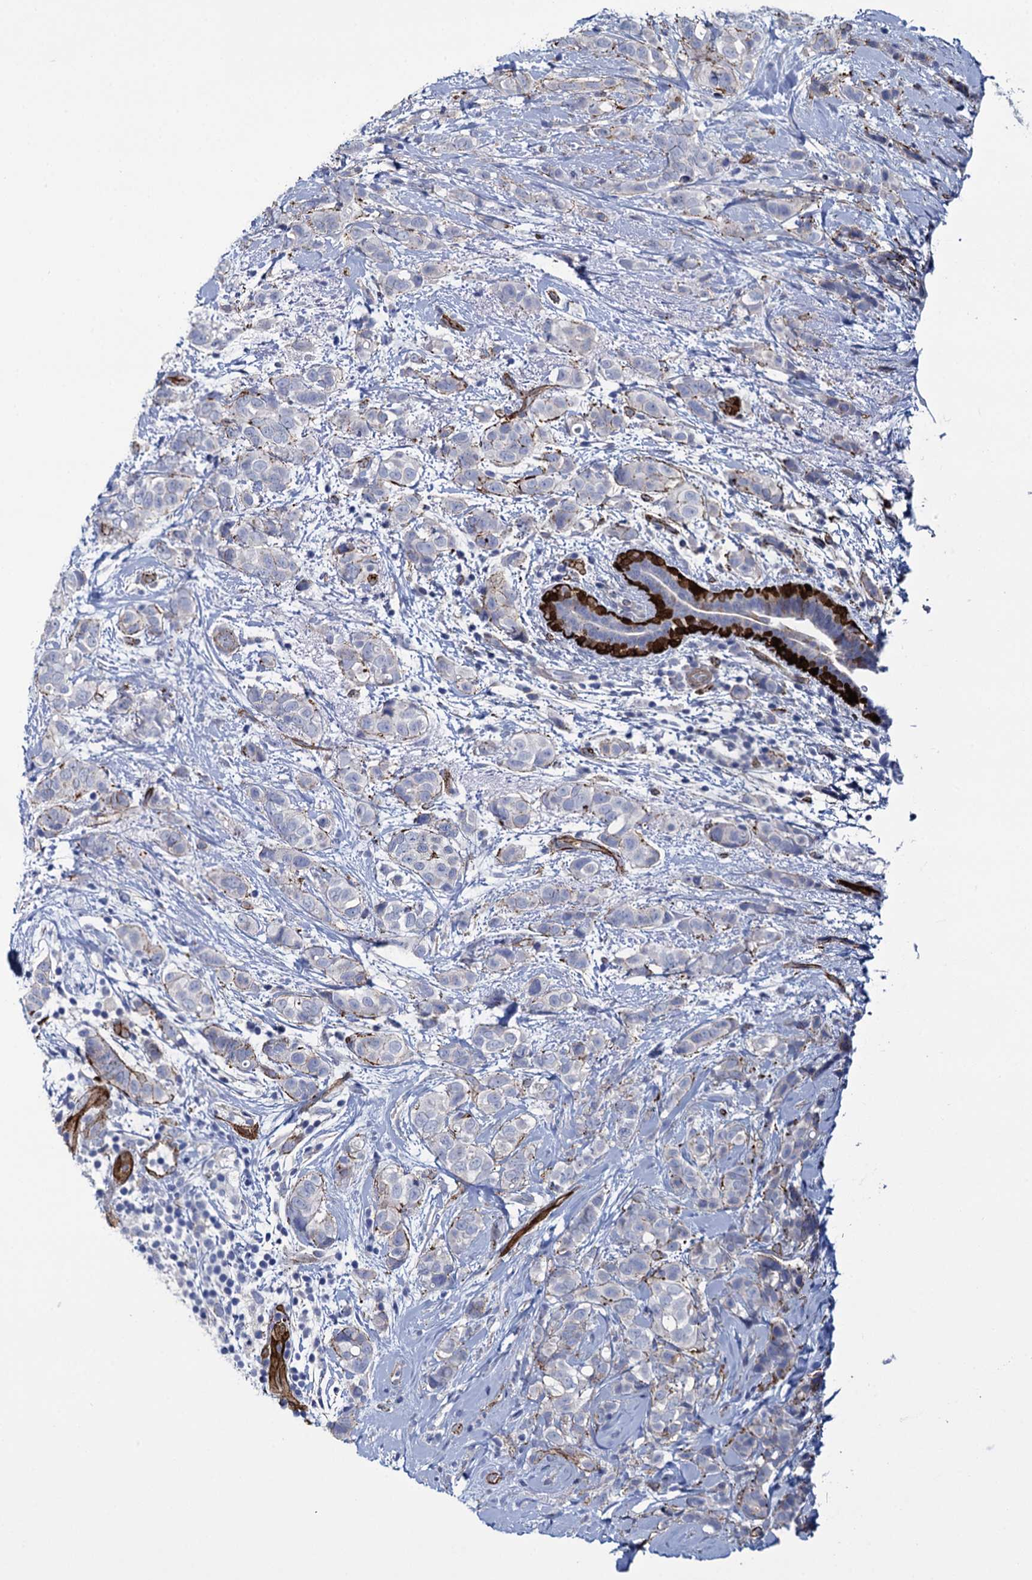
{"staining": {"intensity": "negative", "quantity": "none", "location": "none"}, "tissue": "breast cancer", "cell_type": "Tumor cells", "image_type": "cancer", "snomed": [{"axis": "morphology", "description": "Lobular carcinoma"}, {"axis": "topography", "description": "Breast"}], "caption": "Immunohistochemical staining of breast cancer (lobular carcinoma) demonstrates no significant staining in tumor cells. (DAB immunohistochemistry, high magnification).", "gene": "SNCG", "patient": {"sex": "female", "age": 51}}